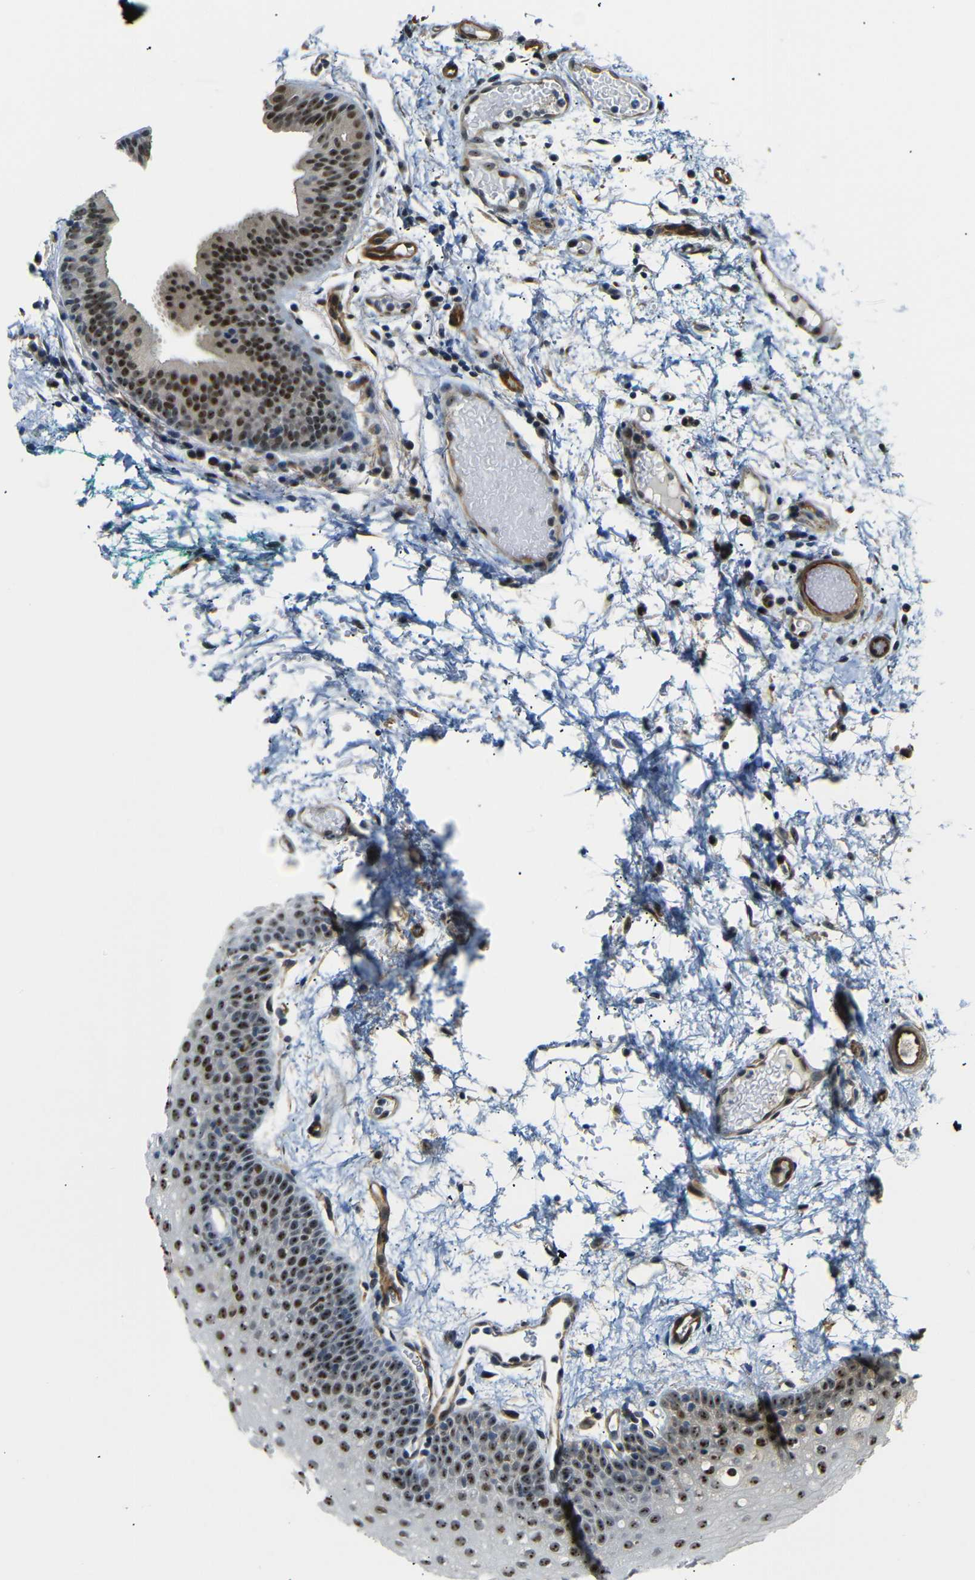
{"staining": {"intensity": "strong", "quantity": ">75%", "location": "cytoplasmic/membranous,nuclear"}, "tissue": "oral mucosa", "cell_type": "Squamous epithelial cells", "image_type": "normal", "snomed": [{"axis": "morphology", "description": "Normal tissue, NOS"}, {"axis": "morphology", "description": "Squamous cell carcinoma, NOS"}, {"axis": "topography", "description": "Oral tissue"}, {"axis": "topography", "description": "Salivary gland"}, {"axis": "topography", "description": "Head-Neck"}], "caption": "Oral mucosa stained with a protein marker demonstrates strong staining in squamous epithelial cells.", "gene": "PARN", "patient": {"sex": "female", "age": 62}}